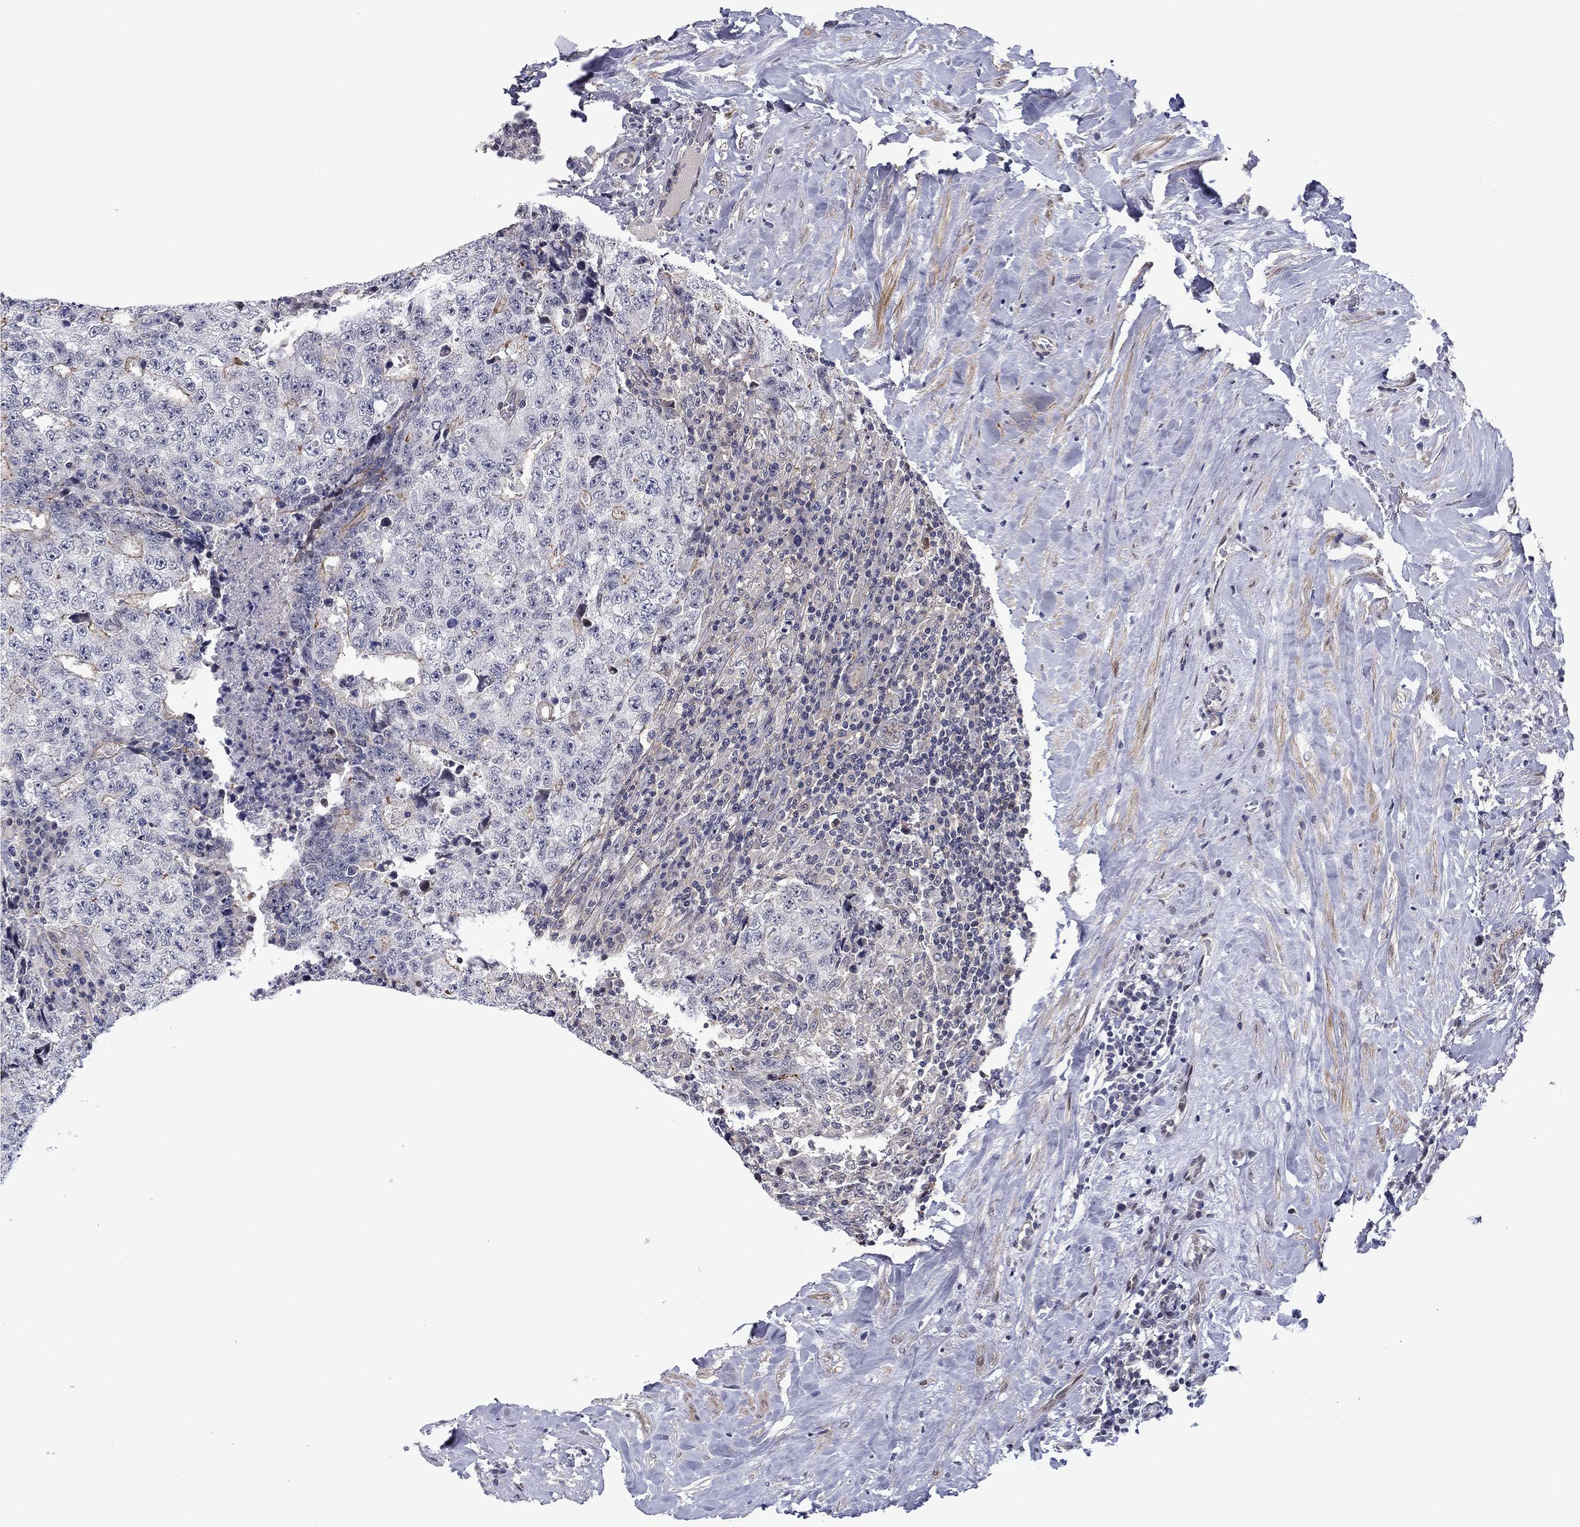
{"staining": {"intensity": "negative", "quantity": "none", "location": "none"}, "tissue": "testis cancer", "cell_type": "Tumor cells", "image_type": "cancer", "snomed": [{"axis": "morphology", "description": "Necrosis, NOS"}, {"axis": "morphology", "description": "Carcinoma, Embryonal, NOS"}, {"axis": "topography", "description": "Testis"}], "caption": "IHC of testis embryonal carcinoma exhibits no staining in tumor cells.", "gene": "B3GAT1", "patient": {"sex": "male", "age": 19}}